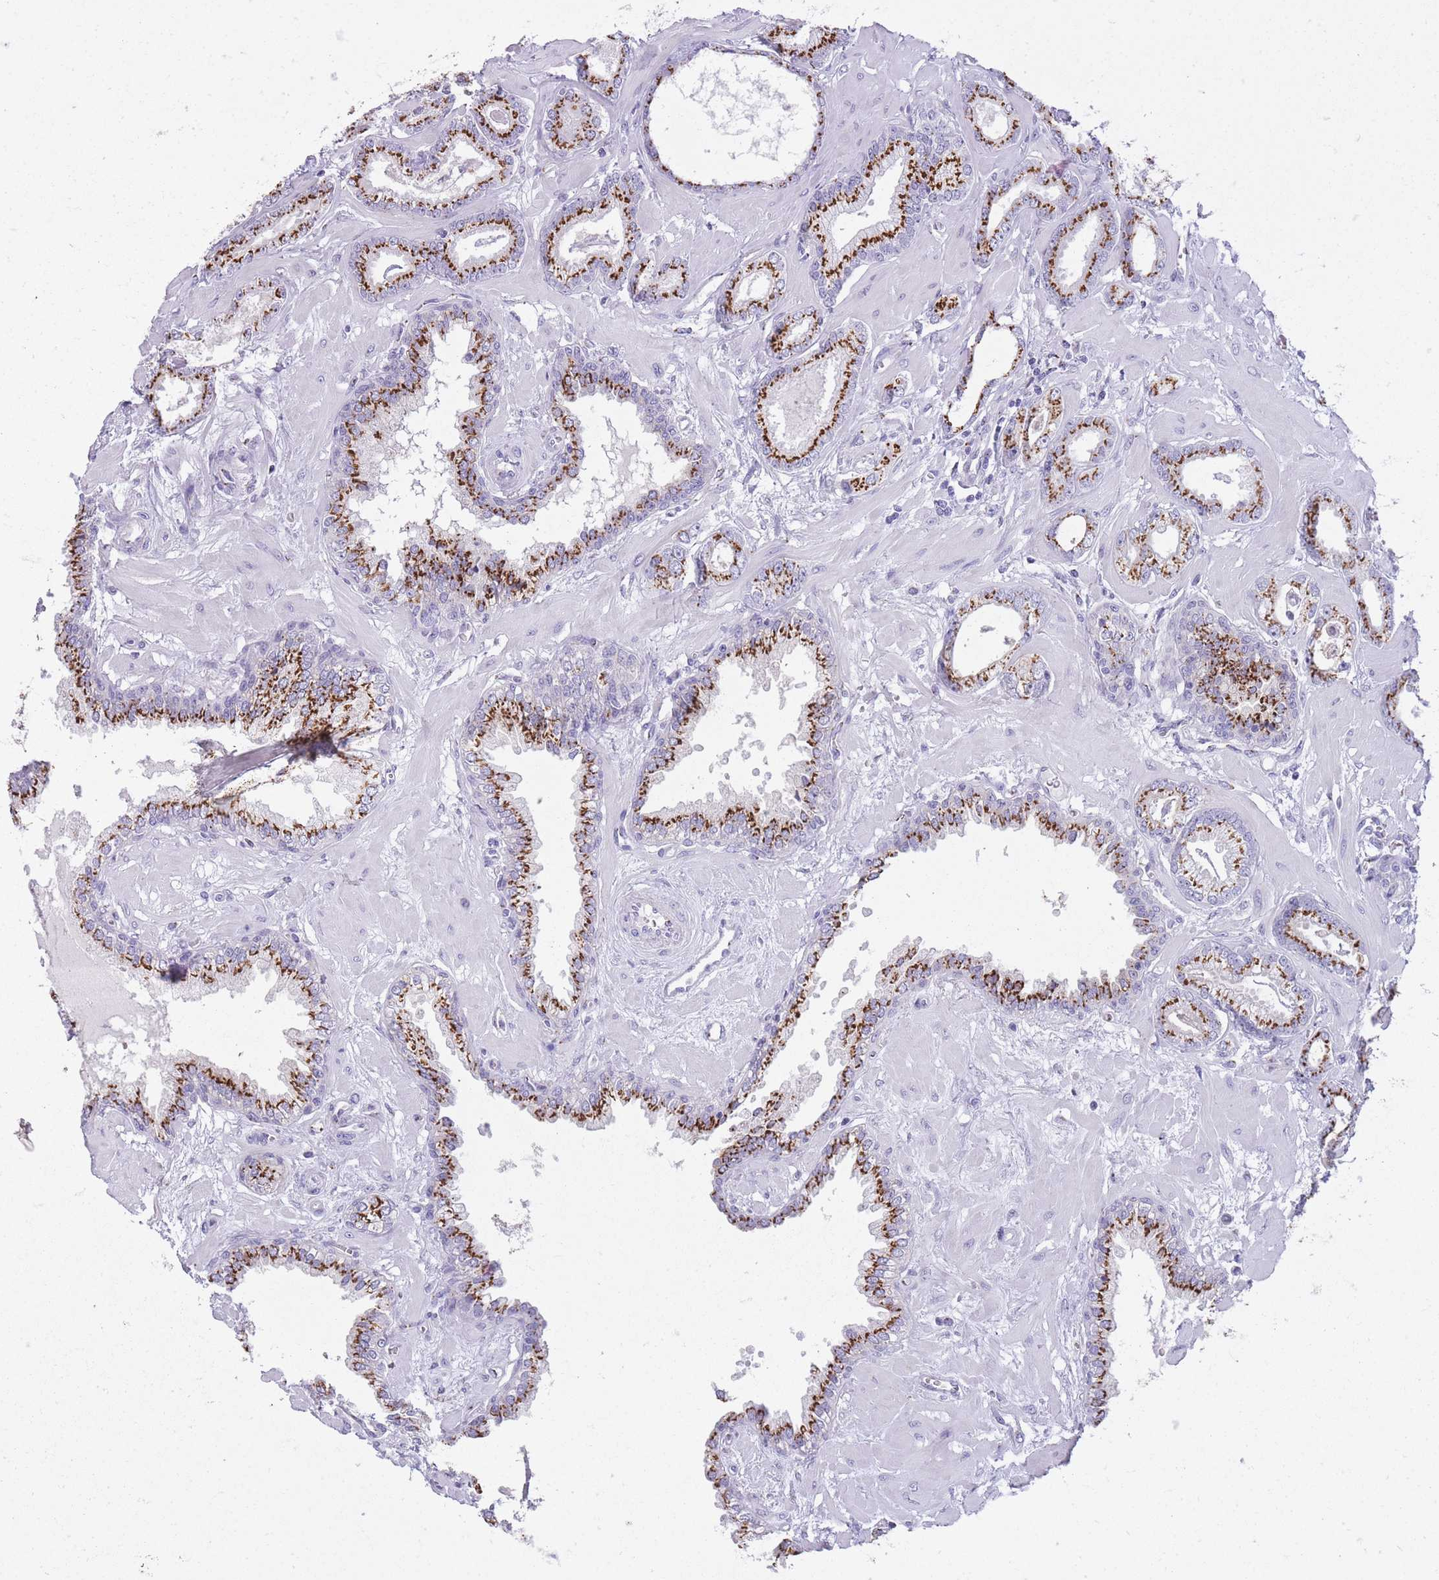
{"staining": {"intensity": "strong", "quantity": ">75%", "location": "cytoplasmic/membranous"}, "tissue": "prostate cancer", "cell_type": "Tumor cells", "image_type": "cancer", "snomed": [{"axis": "morphology", "description": "Adenocarcinoma, Low grade"}, {"axis": "topography", "description": "Prostate"}], "caption": "Immunohistochemistry (IHC) of prostate low-grade adenocarcinoma exhibits high levels of strong cytoplasmic/membranous positivity in approximately >75% of tumor cells.", "gene": "B4GALT2", "patient": {"sex": "male", "age": 60}}